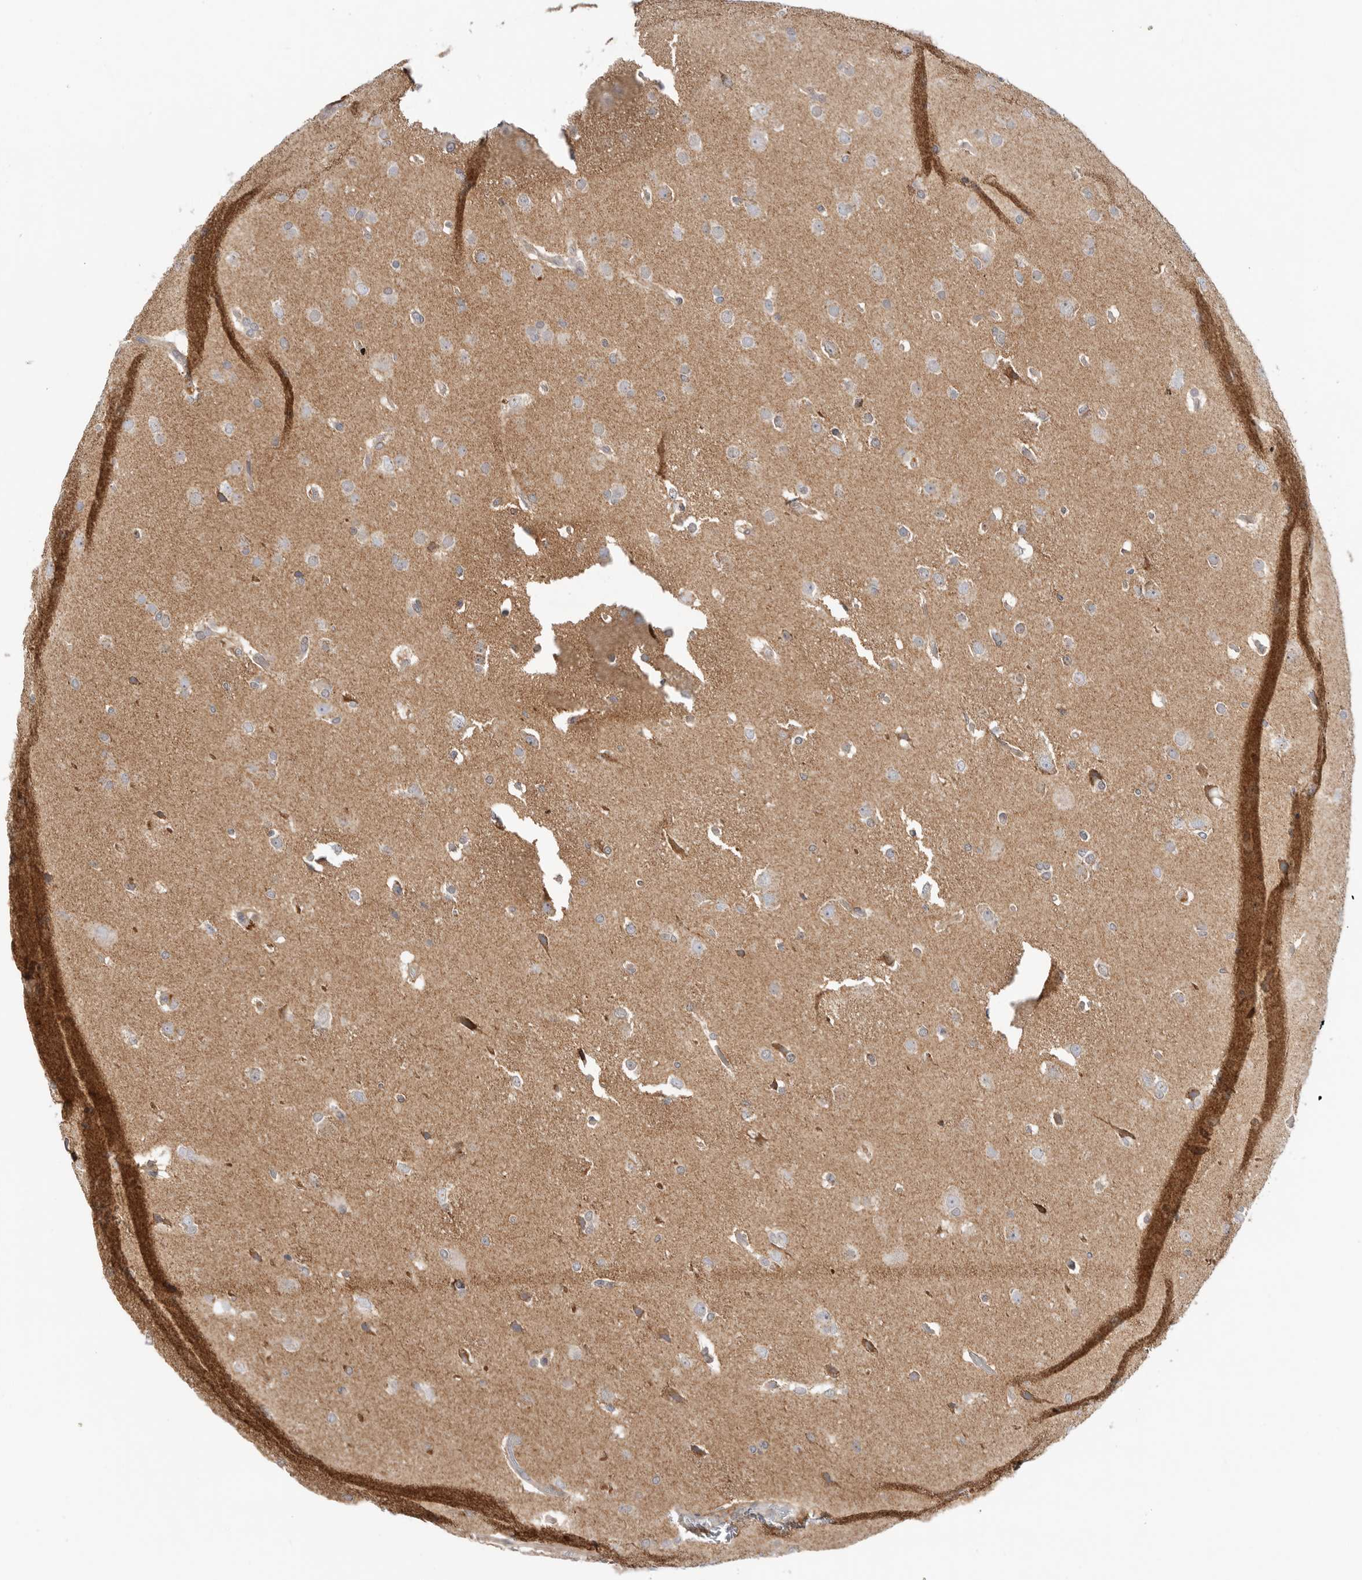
{"staining": {"intensity": "negative", "quantity": "none", "location": "none"}, "tissue": "glioma", "cell_type": "Tumor cells", "image_type": "cancer", "snomed": [{"axis": "morphology", "description": "Glioma, malignant, Low grade"}, {"axis": "topography", "description": "Brain"}], "caption": "DAB (3,3'-diaminobenzidine) immunohistochemical staining of human malignant glioma (low-grade) shows no significant positivity in tumor cells.", "gene": "GNE", "patient": {"sex": "female", "age": 37}}